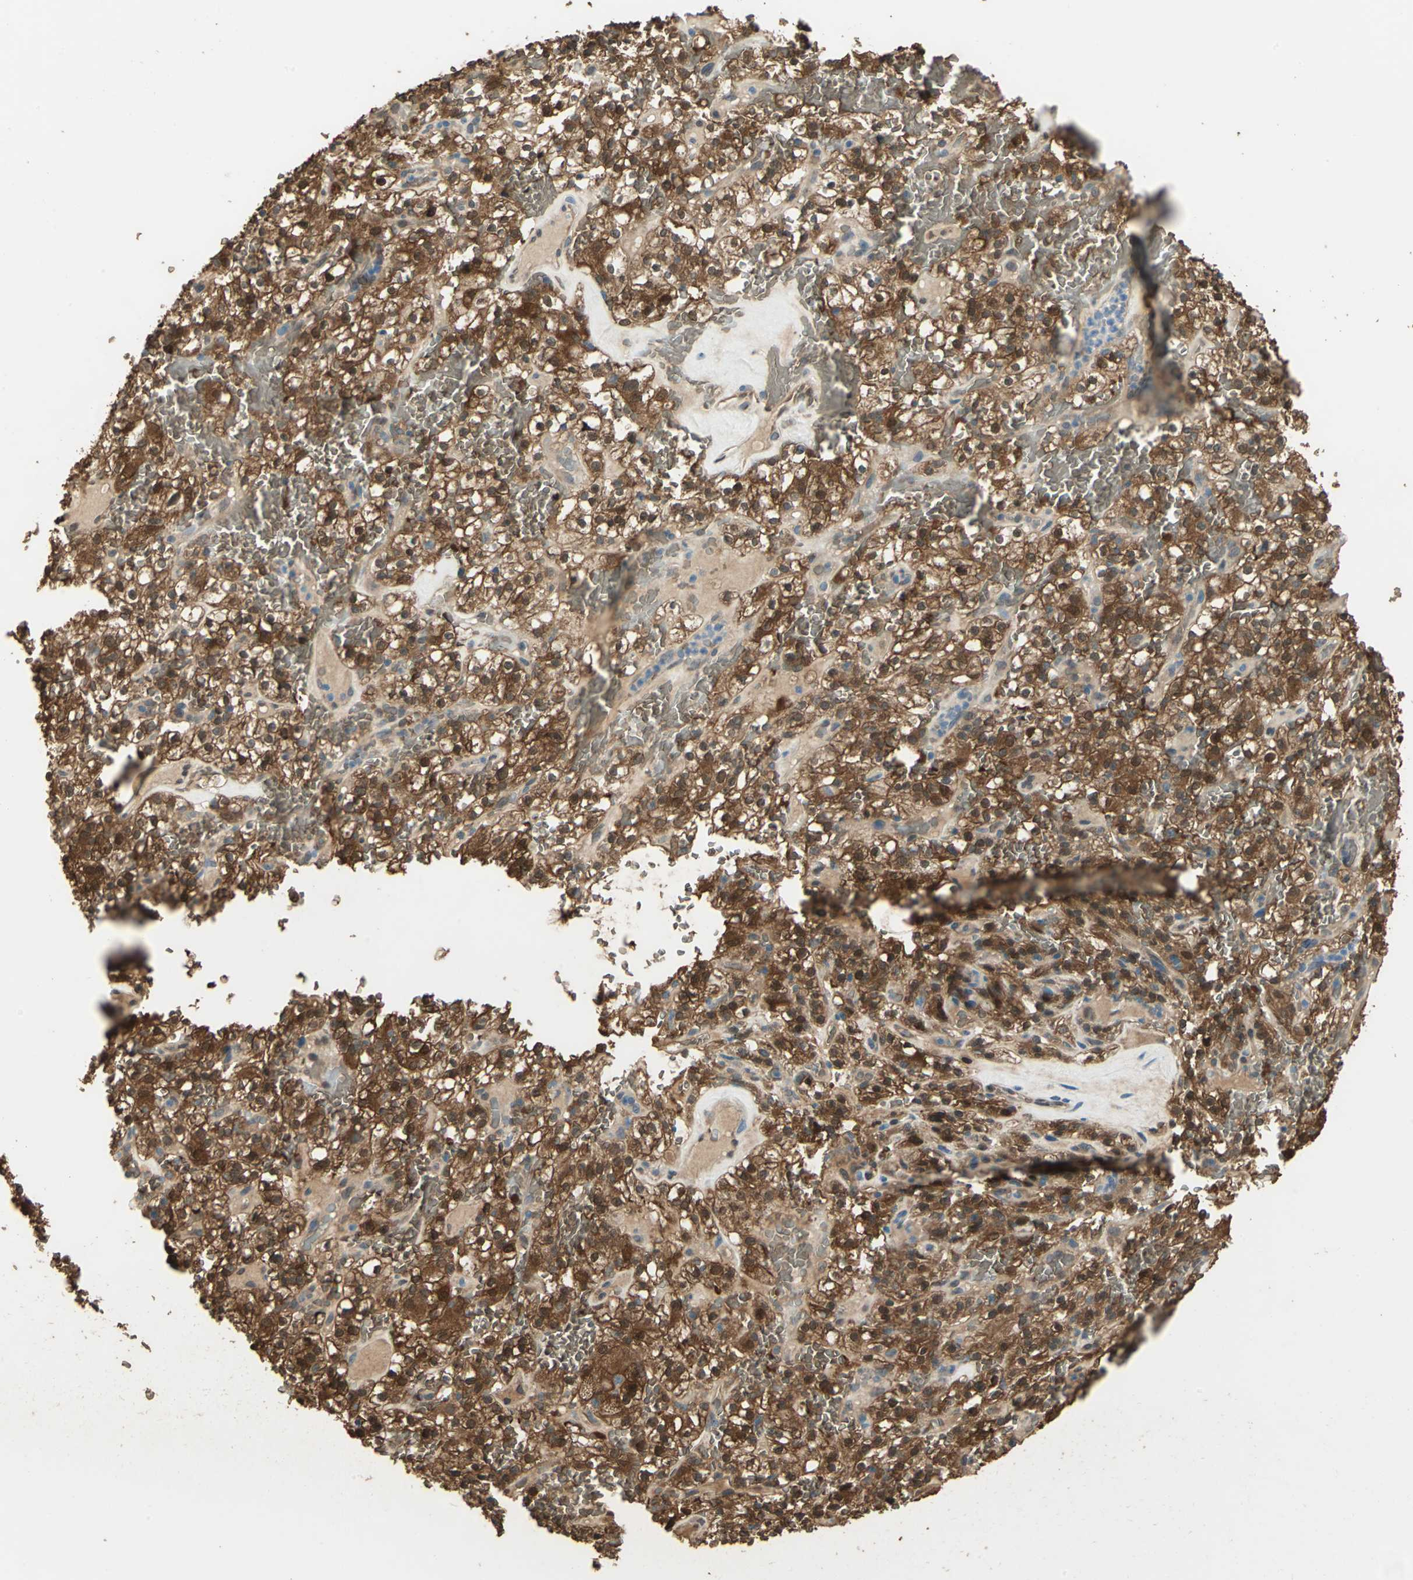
{"staining": {"intensity": "strong", "quantity": ">75%", "location": "cytoplasmic/membranous,nuclear"}, "tissue": "renal cancer", "cell_type": "Tumor cells", "image_type": "cancer", "snomed": [{"axis": "morphology", "description": "Normal tissue, NOS"}, {"axis": "morphology", "description": "Adenocarcinoma, NOS"}, {"axis": "topography", "description": "Kidney"}], "caption": "Tumor cells display high levels of strong cytoplasmic/membranous and nuclear staining in approximately >75% of cells in human renal cancer.", "gene": "DDAH1", "patient": {"sex": "female", "age": 72}}